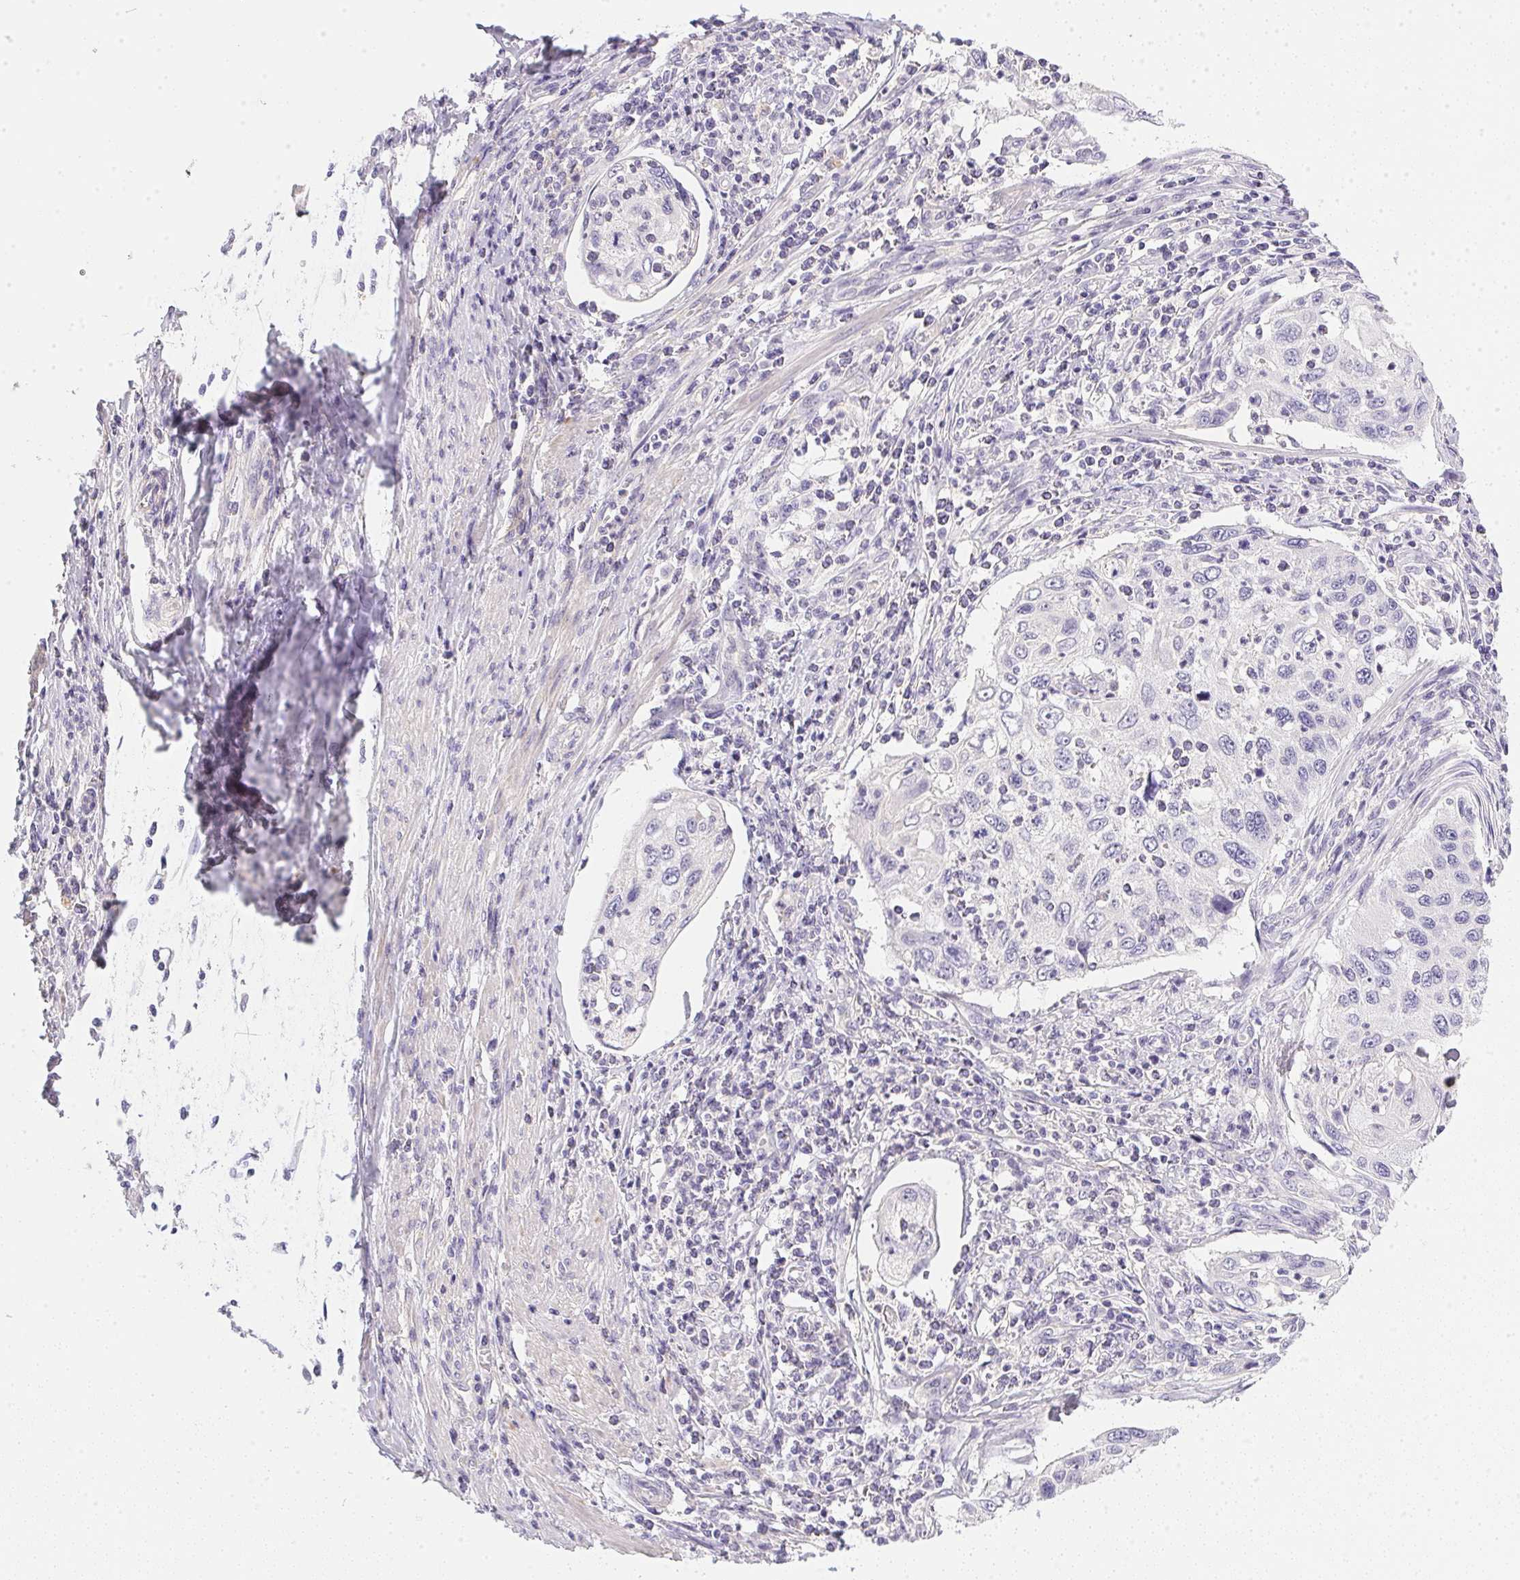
{"staining": {"intensity": "negative", "quantity": "none", "location": "none"}, "tissue": "cervical cancer", "cell_type": "Tumor cells", "image_type": "cancer", "snomed": [{"axis": "morphology", "description": "Squamous cell carcinoma, NOS"}, {"axis": "topography", "description": "Cervix"}], "caption": "This is an IHC micrograph of squamous cell carcinoma (cervical). There is no positivity in tumor cells.", "gene": "SLC17A7", "patient": {"sex": "female", "age": 70}}